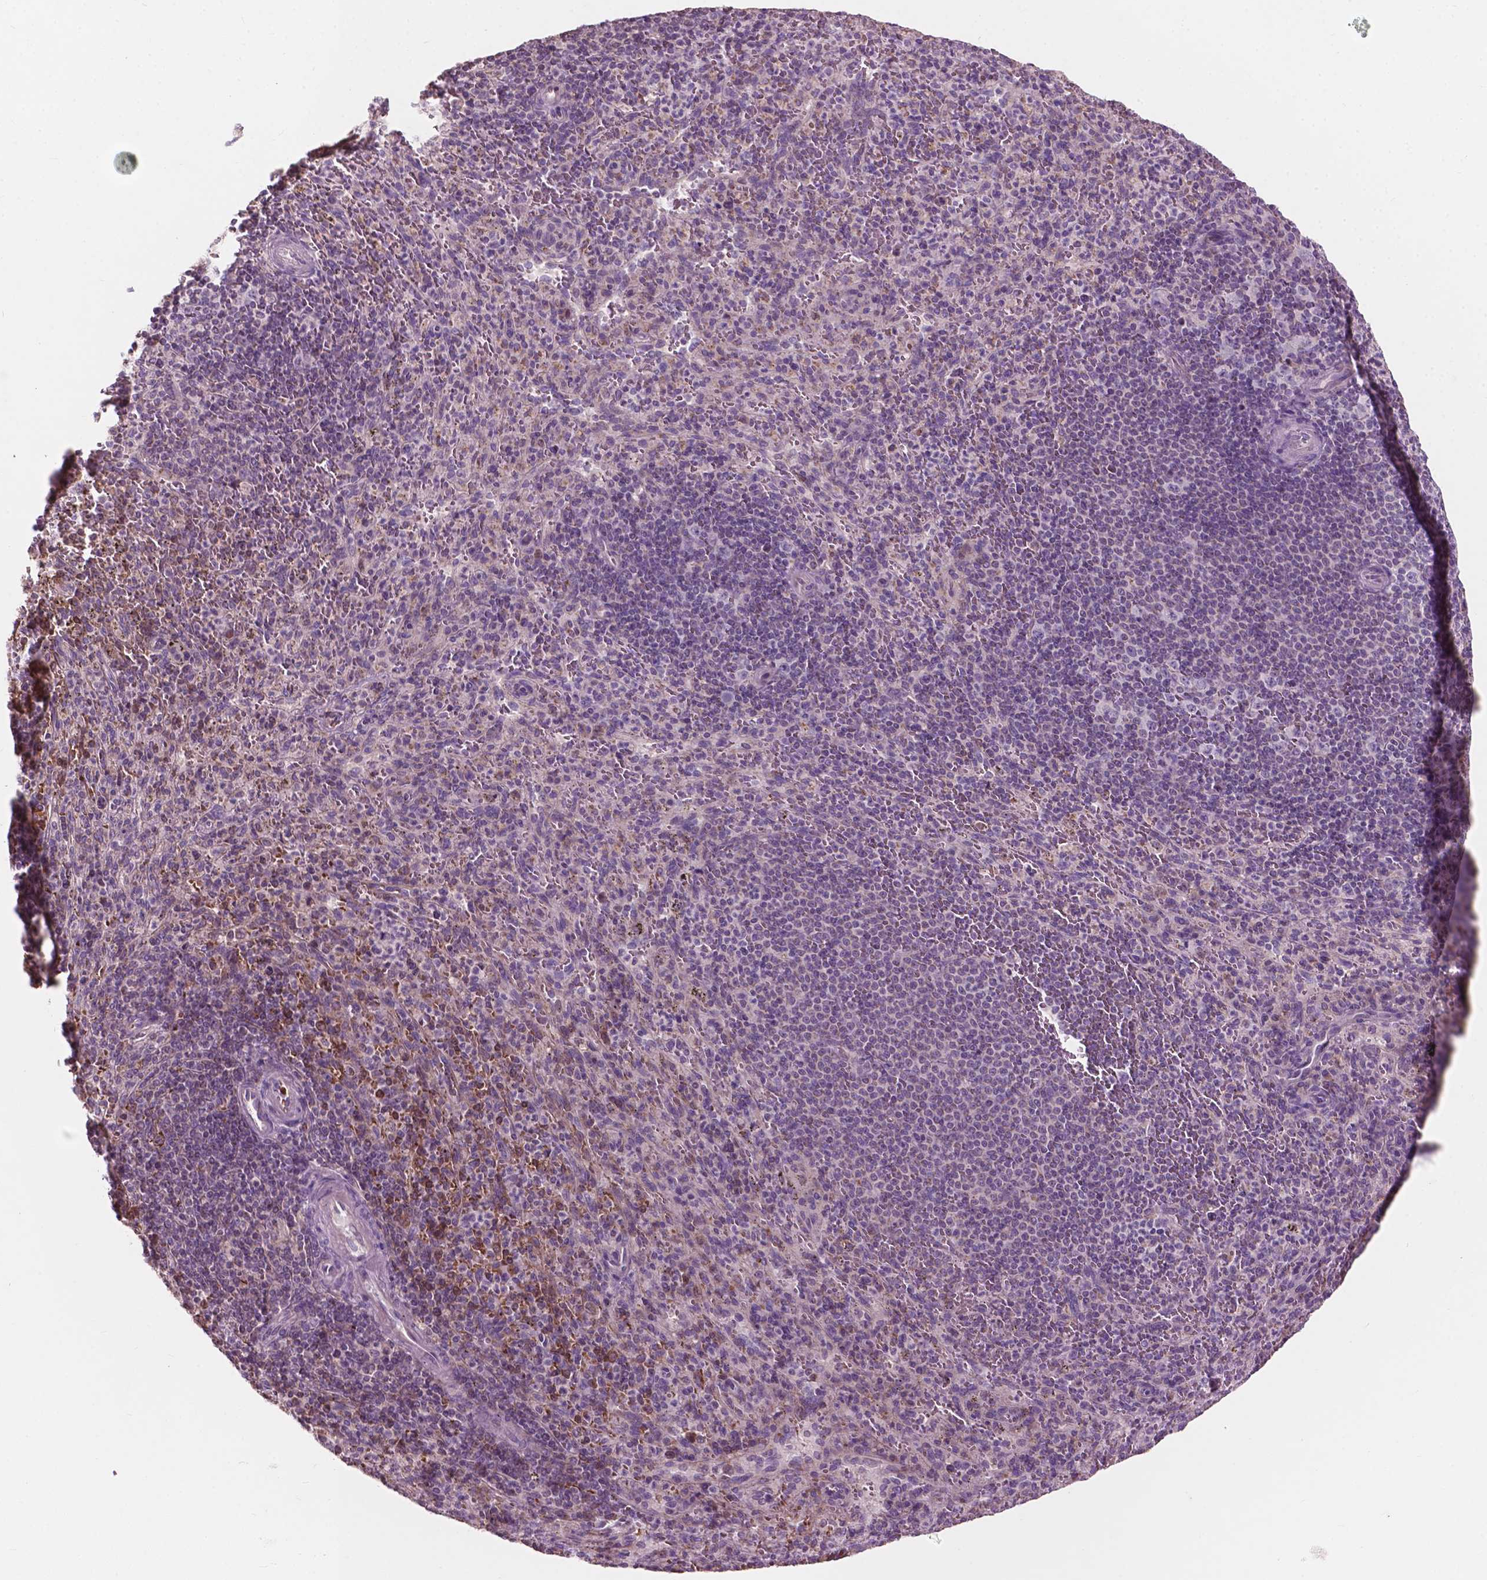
{"staining": {"intensity": "negative", "quantity": "none", "location": "none"}, "tissue": "spleen", "cell_type": "Cells in red pulp", "image_type": "normal", "snomed": [{"axis": "morphology", "description": "Normal tissue, NOS"}, {"axis": "topography", "description": "Spleen"}], "caption": "A high-resolution photomicrograph shows IHC staining of unremarkable spleen, which reveals no significant staining in cells in red pulp. (Brightfield microscopy of DAB (3,3'-diaminobenzidine) immunohistochemistry at high magnification).", "gene": "NDUFS1", "patient": {"sex": "male", "age": 57}}